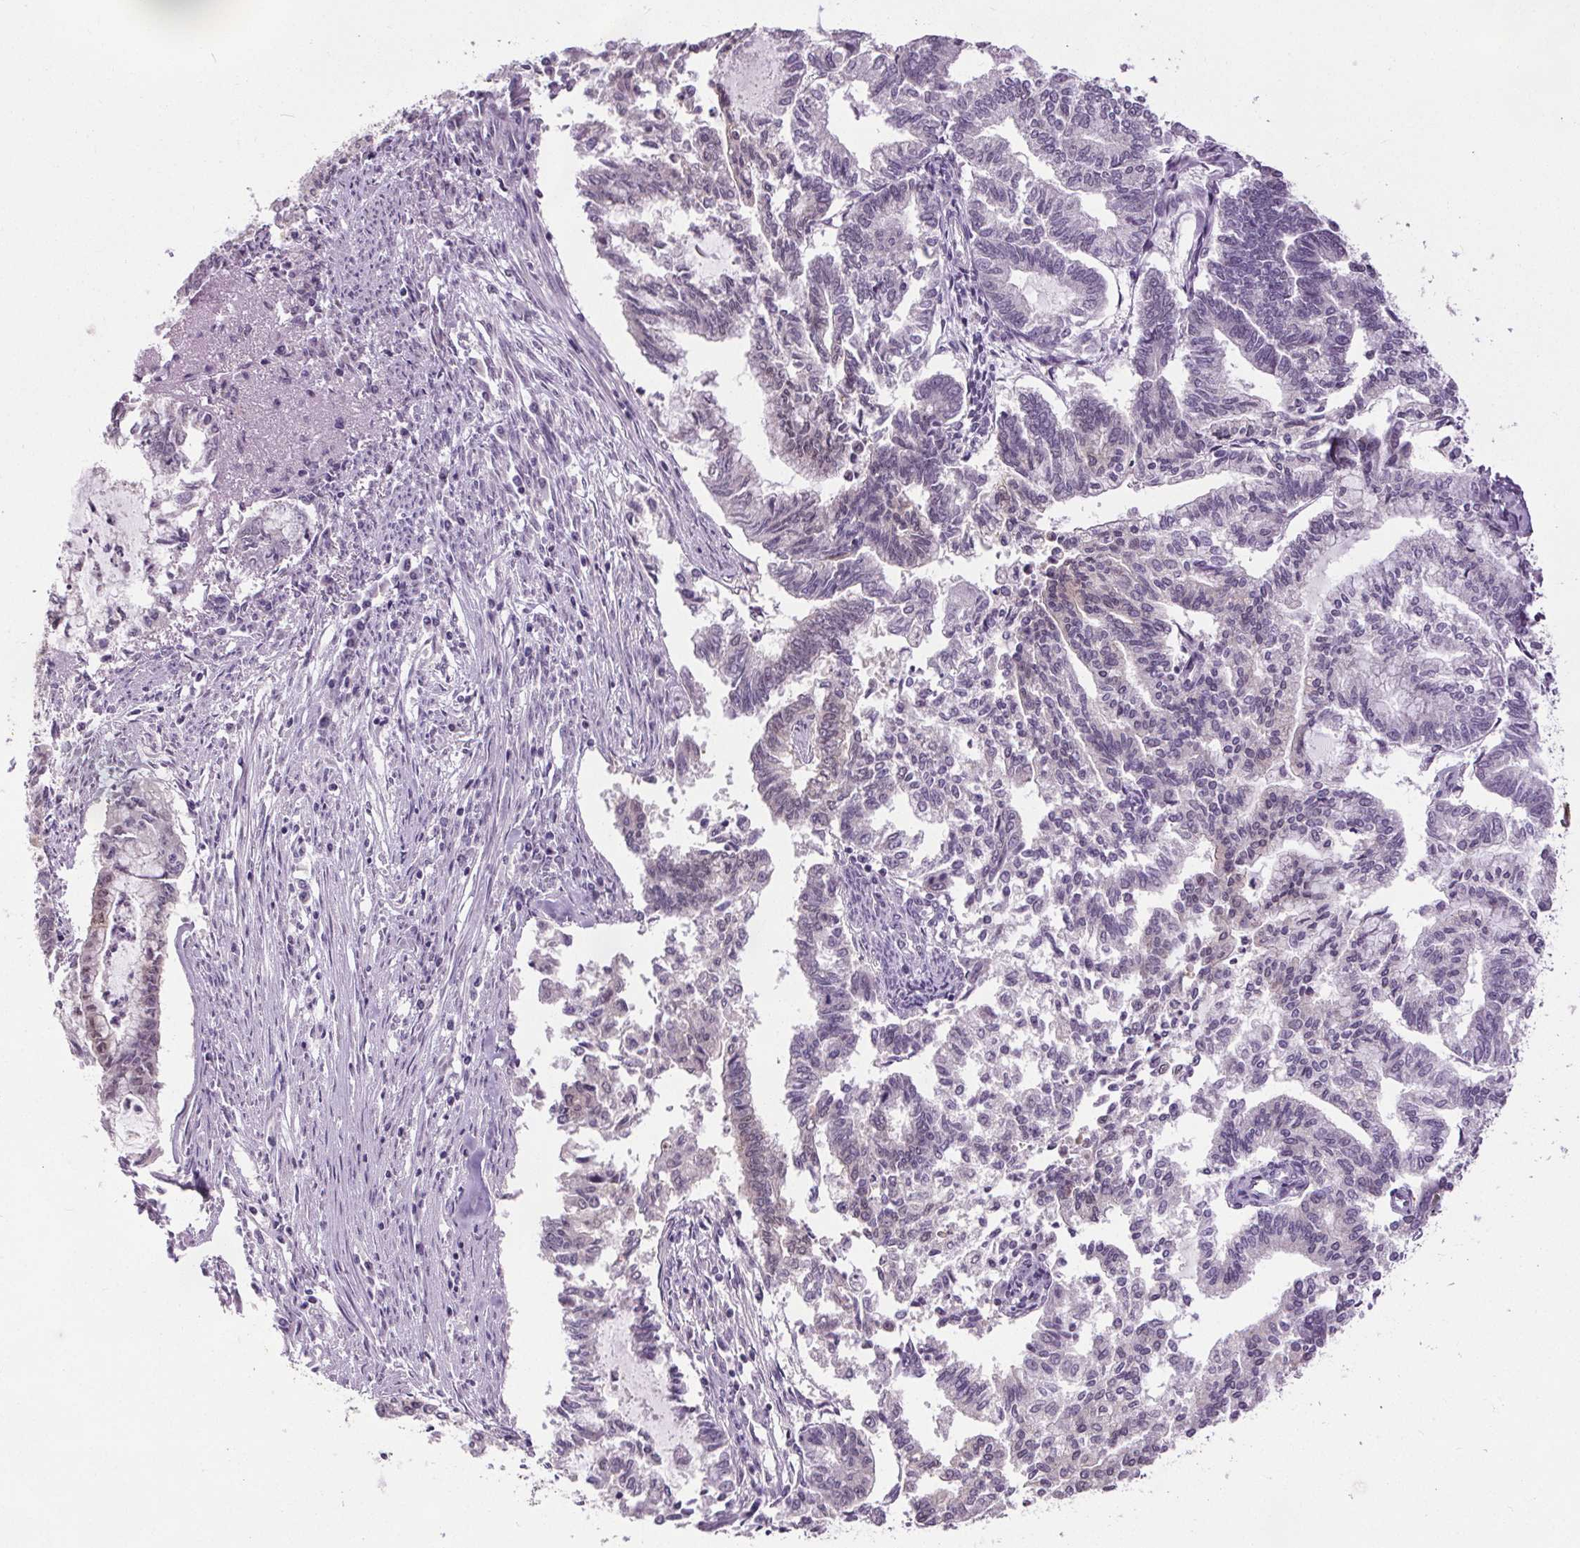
{"staining": {"intensity": "negative", "quantity": "none", "location": "none"}, "tissue": "endometrial cancer", "cell_type": "Tumor cells", "image_type": "cancer", "snomed": [{"axis": "morphology", "description": "Adenocarcinoma, NOS"}, {"axis": "topography", "description": "Endometrium"}], "caption": "DAB immunohistochemical staining of human endometrial cancer (adenocarcinoma) reveals no significant positivity in tumor cells.", "gene": "SLC2A9", "patient": {"sex": "female", "age": 79}}